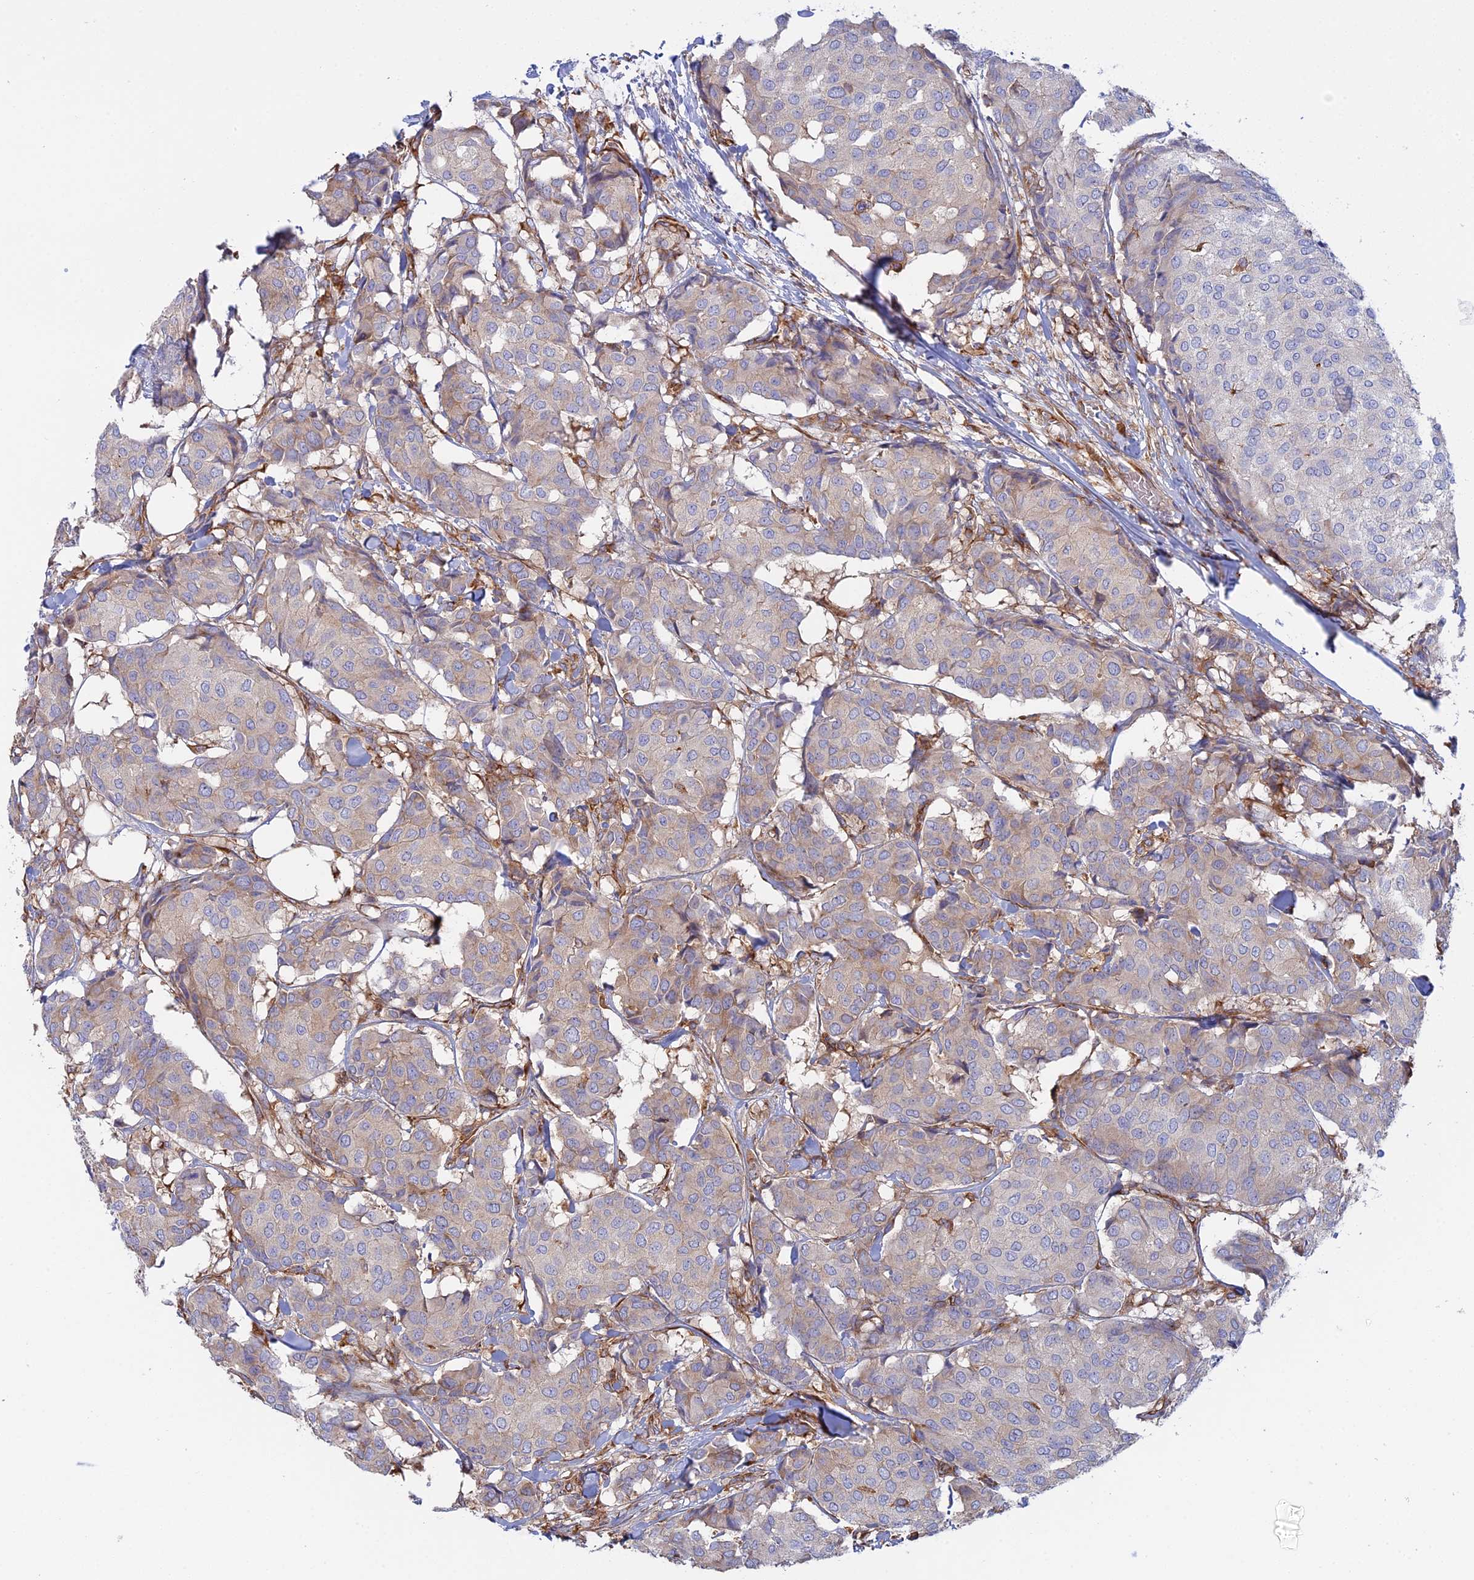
{"staining": {"intensity": "weak", "quantity": "<25%", "location": "cytoplasmic/membranous"}, "tissue": "breast cancer", "cell_type": "Tumor cells", "image_type": "cancer", "snomed": [{"axis": "morphology", "description": "Duct carcinoma"}, {"axis": "topography", "description": "Breast"}], "caption": "Immunohistochemical staining of invasive ductal carcinoma (breast) demonstrates no significant positivity in tumor cells.", "gene": "GMIP", "patient": {"sex": "female", "age": 75}}